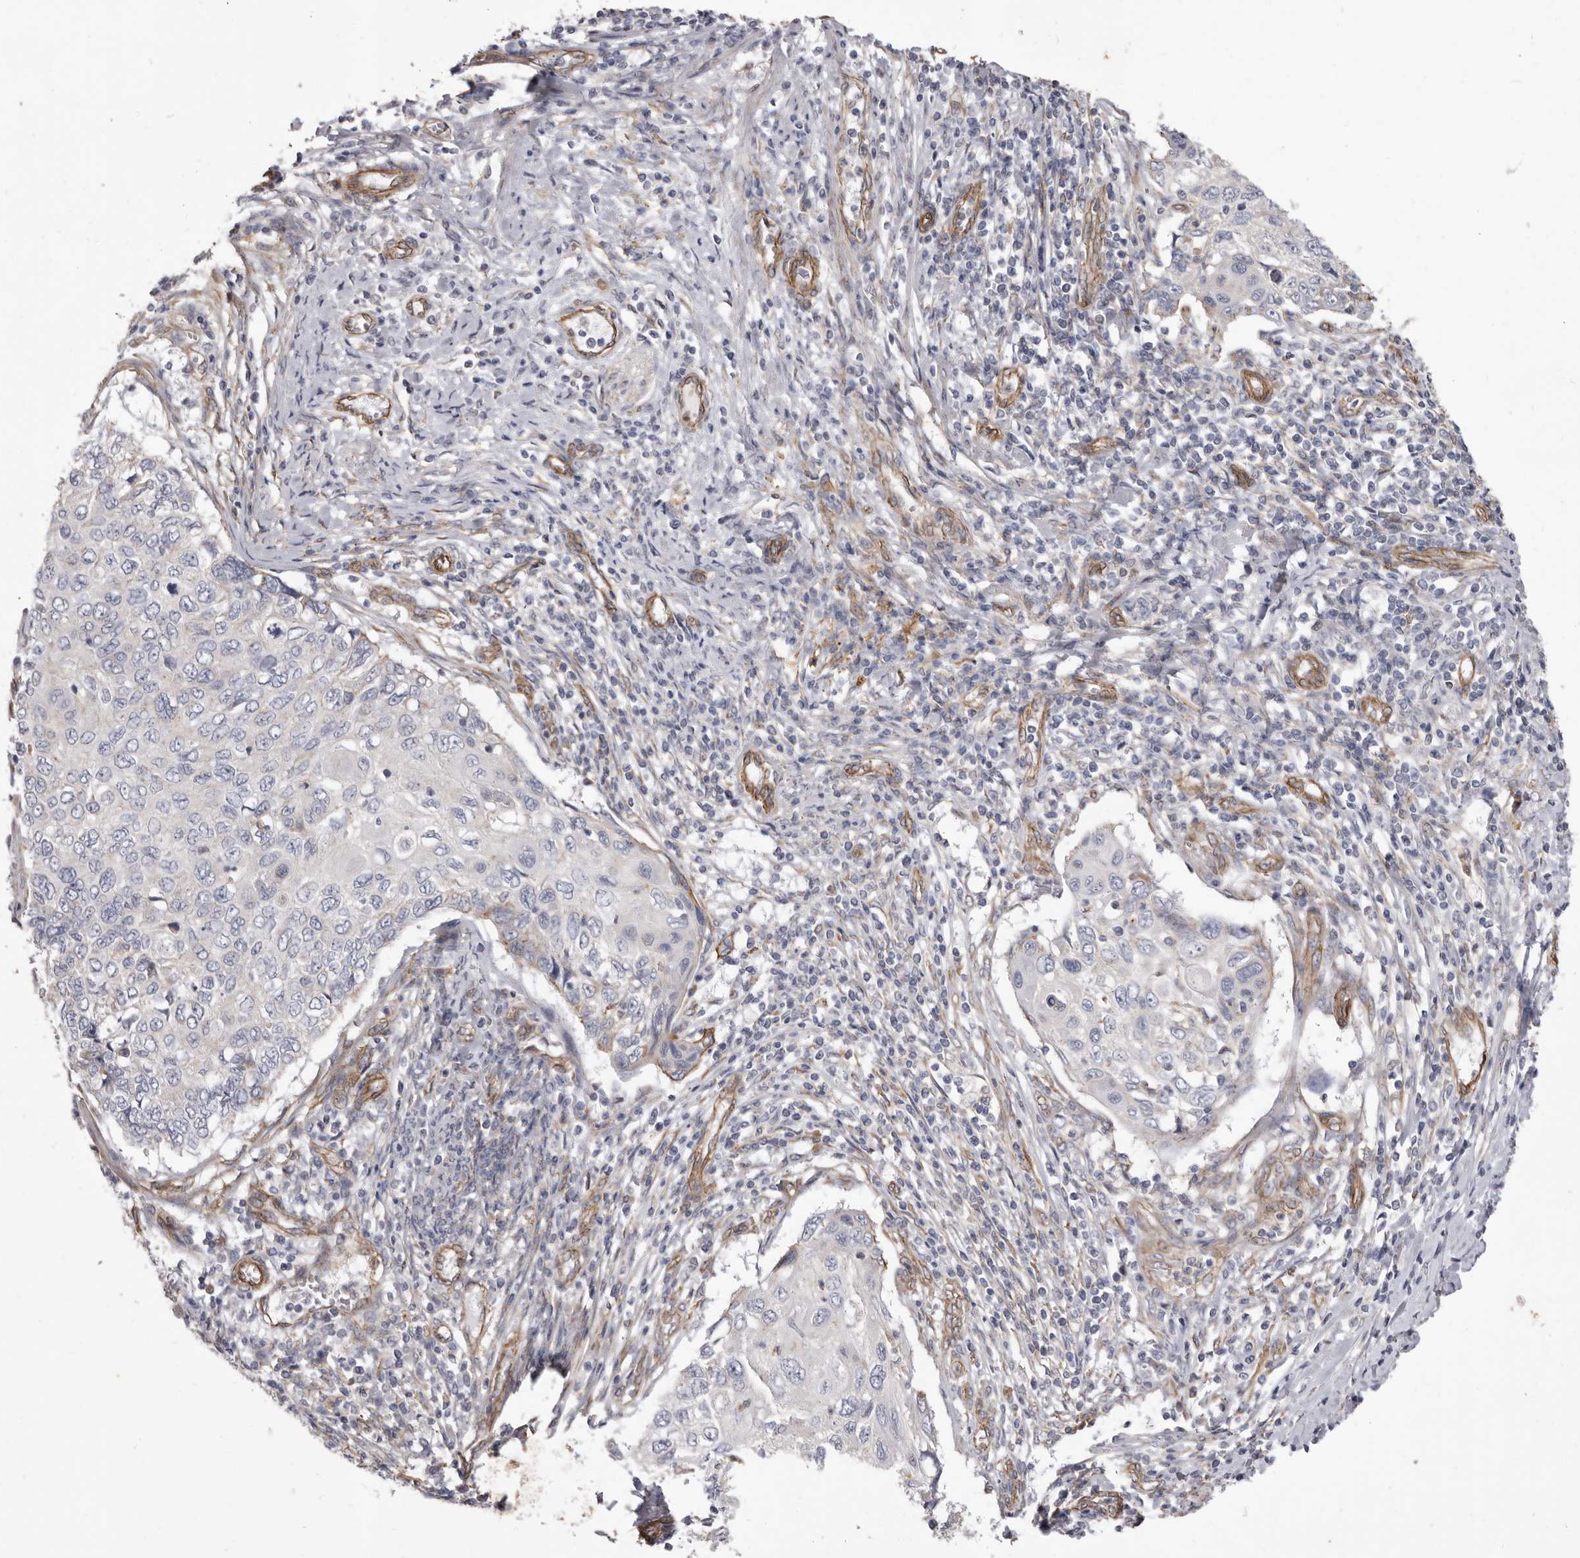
{"staining": {"intensity": "negative", "quantity": "none", "location": "none"}, "tissue": "cervical cancer", "cell_type": "Tumor cells", "image_type": "cancer", "snomed": [{"axis": "morphology", "description": "Squamous cell carcinoma, NOS"}, {"axis": "topography", "description": "Cervix"}], "caption": "Tumor cells are negative for protein expression in human cervical cancer.", "gene": "P2RX6", "patient": {"sex": "female", "age": 70}}